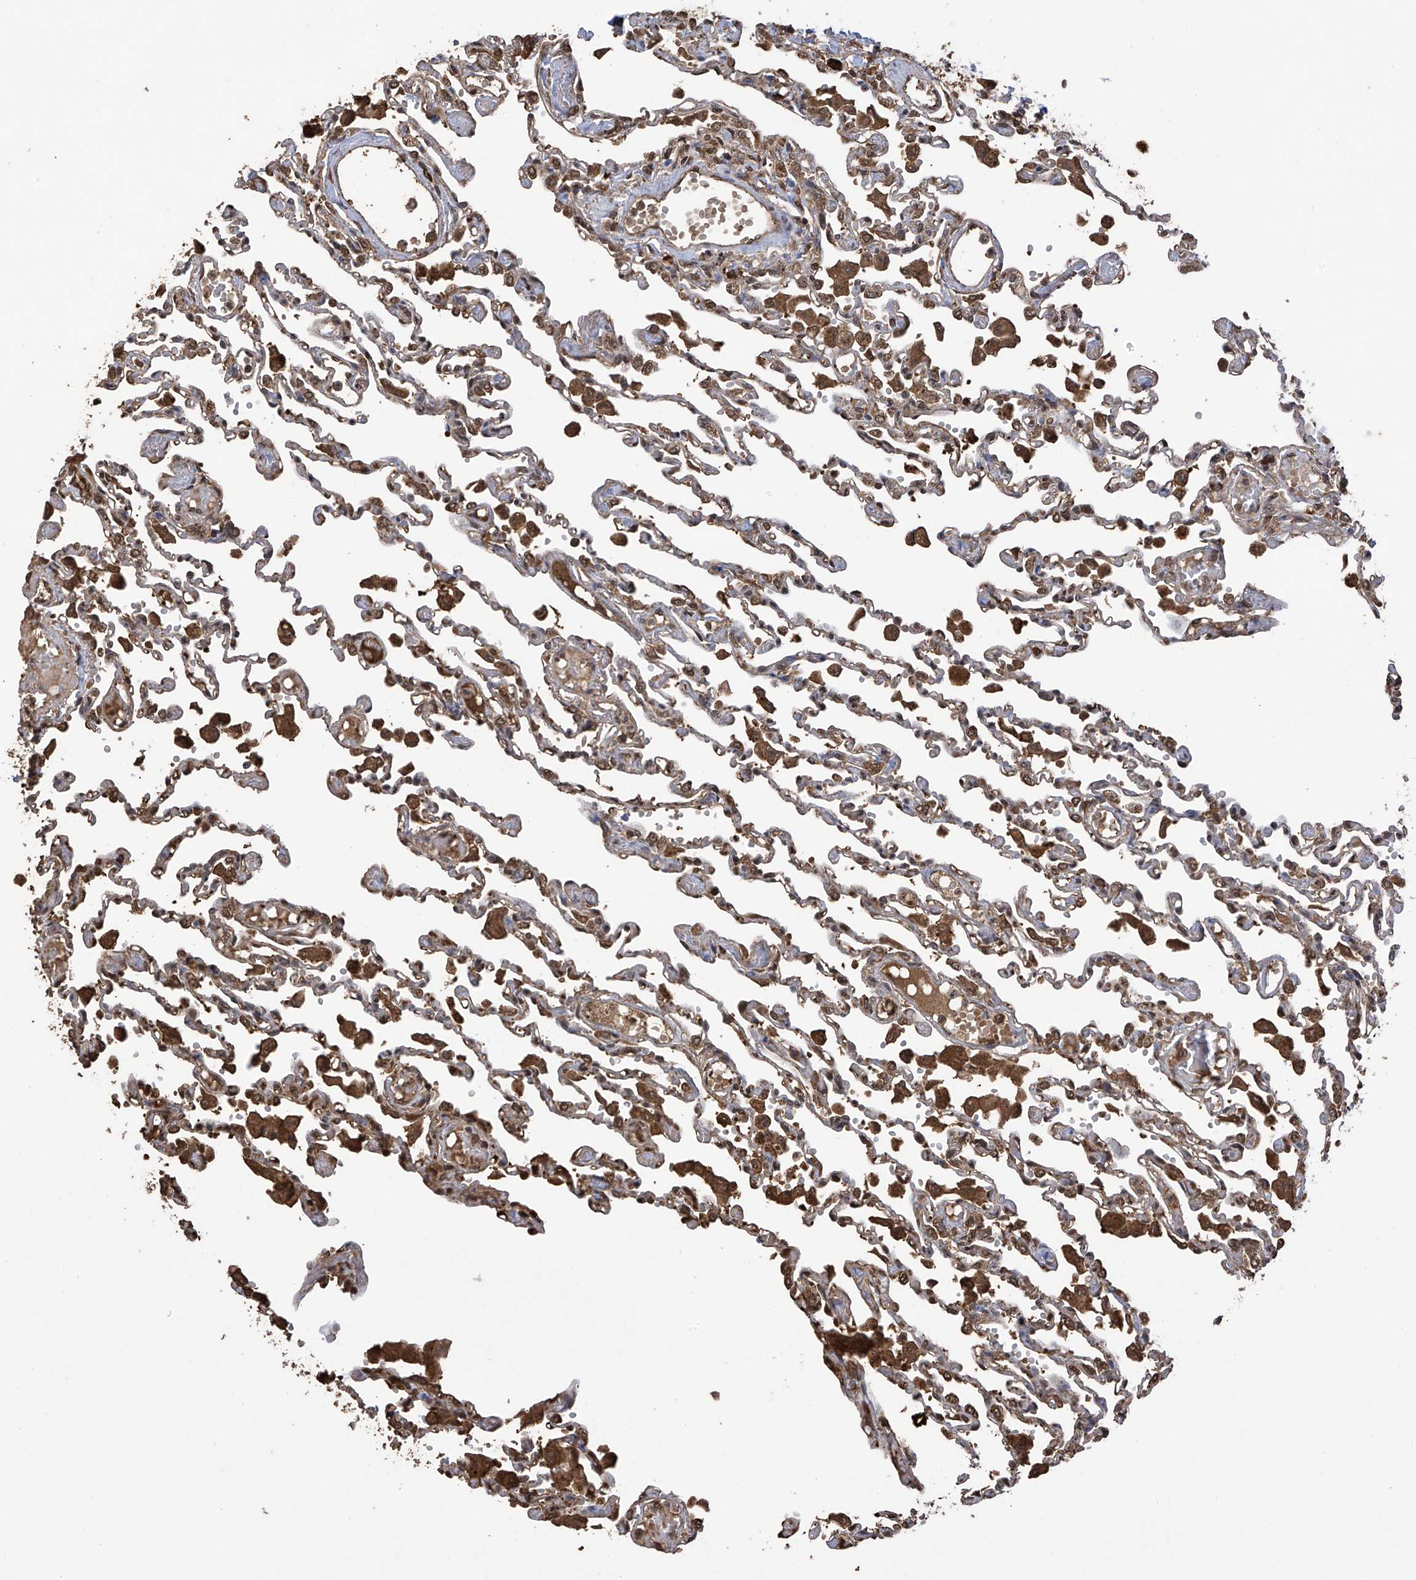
{"staining": {"intensity": "moderate", "quantity": "25%-75%", "location": "cytoplasmic/membranous"}, "tissue": "lung", "cell_type": "Alveolar cells", "image_type": "normal", "snomed": [{"axis": "morphology", "description": "Normal tissue, NOS"}, {"axis": "topography", "description": "Bronchus"}, {"axis": "topography", "description": "Lung"}], "caption": "High-magnification brightfield microscopy of benign lung stained with DAB (brown) and counterstained with hematoxylin (blue). alveolar cells exhibit moderate cytoplasmic/membranous expression is identified in approximately25%-75% of cells.", "gene": "PNPT1", "patient": {"sex": "female", "age": 49}}